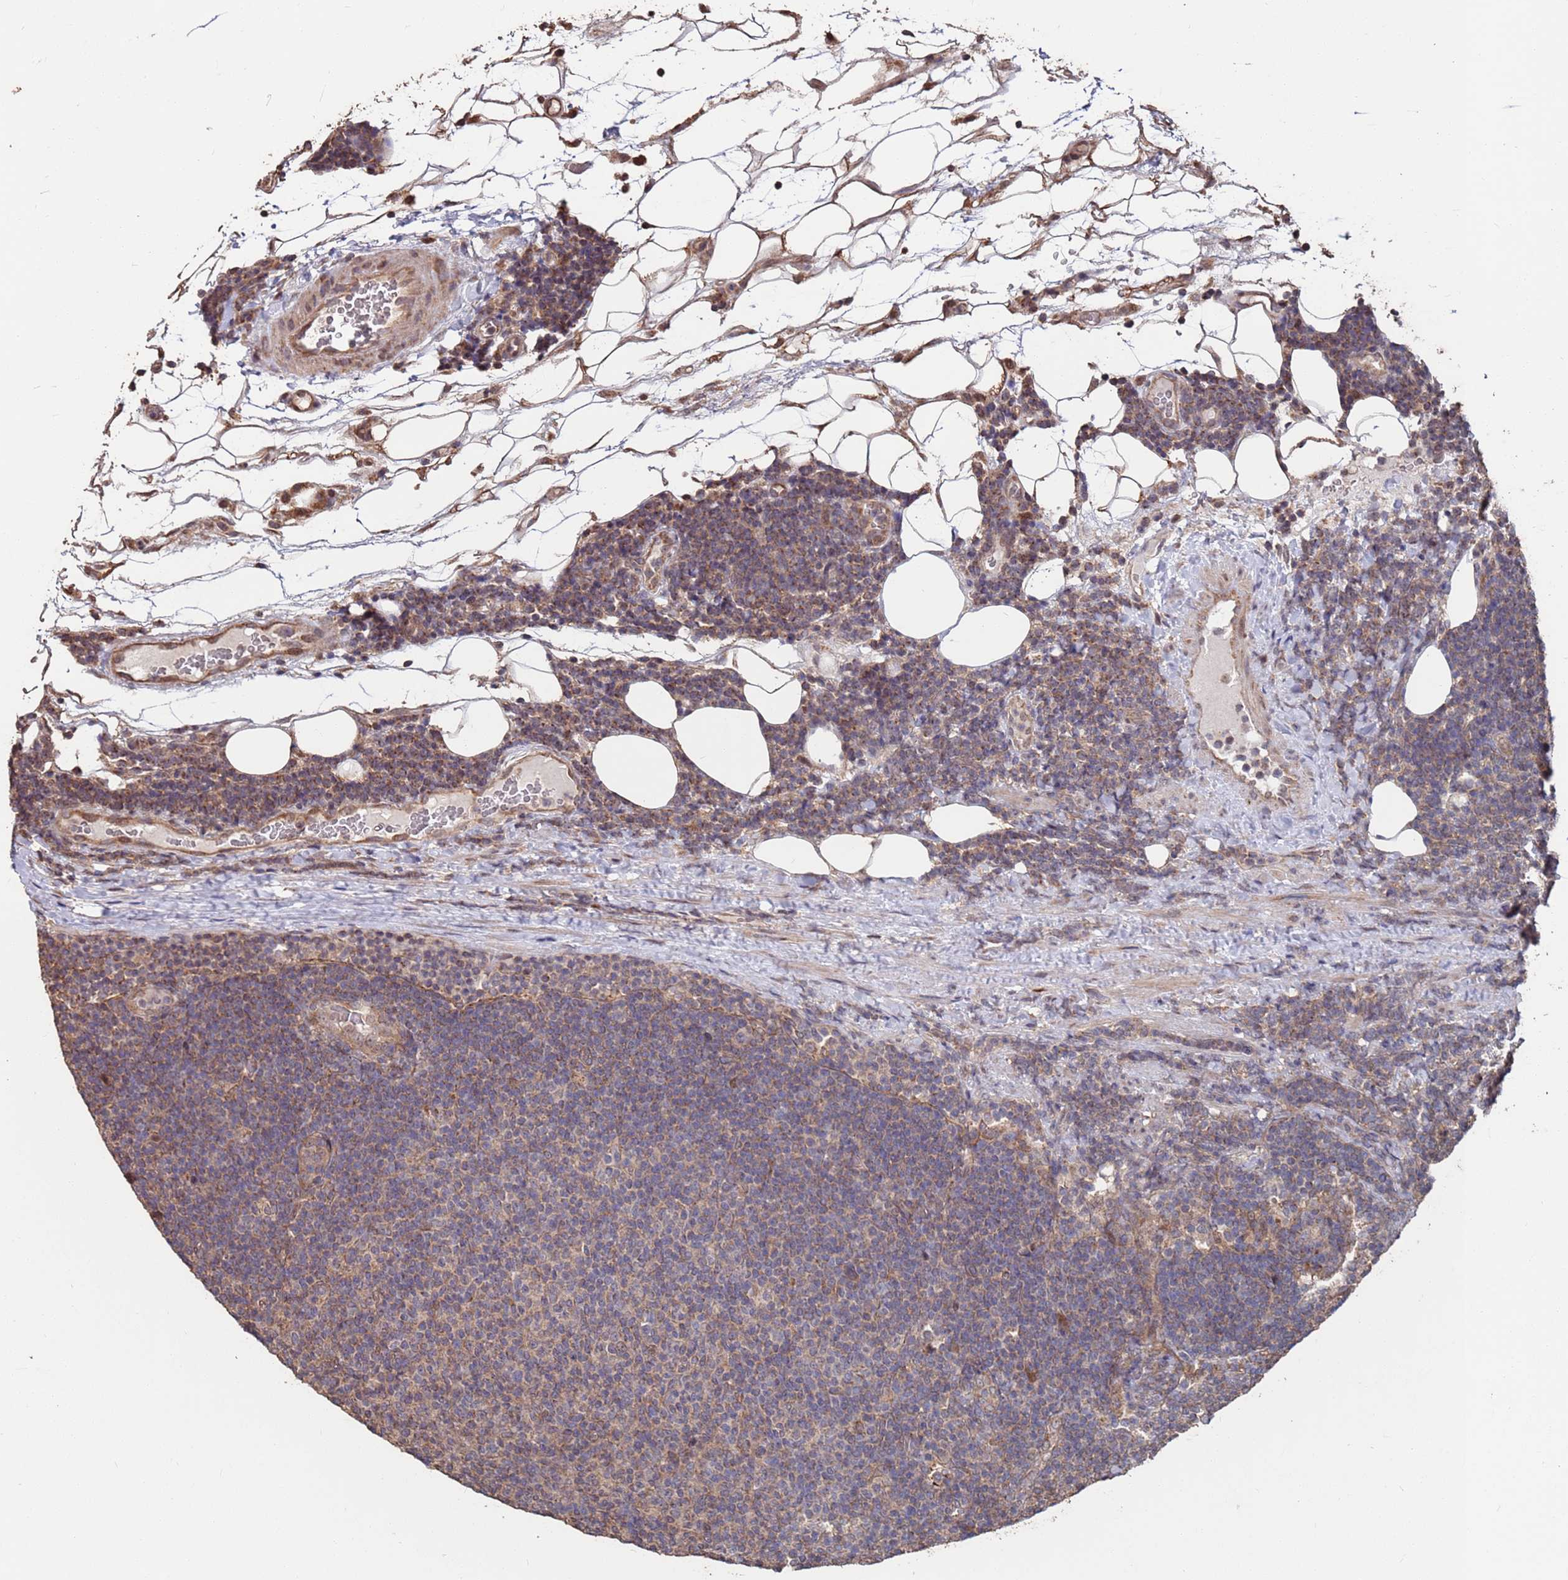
{"staining": {"intensity": "weak", "quantity": "<25%", "location": "cytoplasmic/membranous"}, "tissue": "lymphoma", "cell_type": "Tumor cells", "image_type": "cancer", "snomed": [{"axis": "morphology", "description": "Malignant lymphoma, non-Hodgkin's type, Low grade"}, {"axis": "topography", "description": "Lymph node"}], "caption": "Immunohistochemistry of human low-grade malignant lymphoma, non-Hodgkin's type reveals no expression in tumor cells.", "gene": "PRR7", "patient": {"sex": "male", "age": 66}}